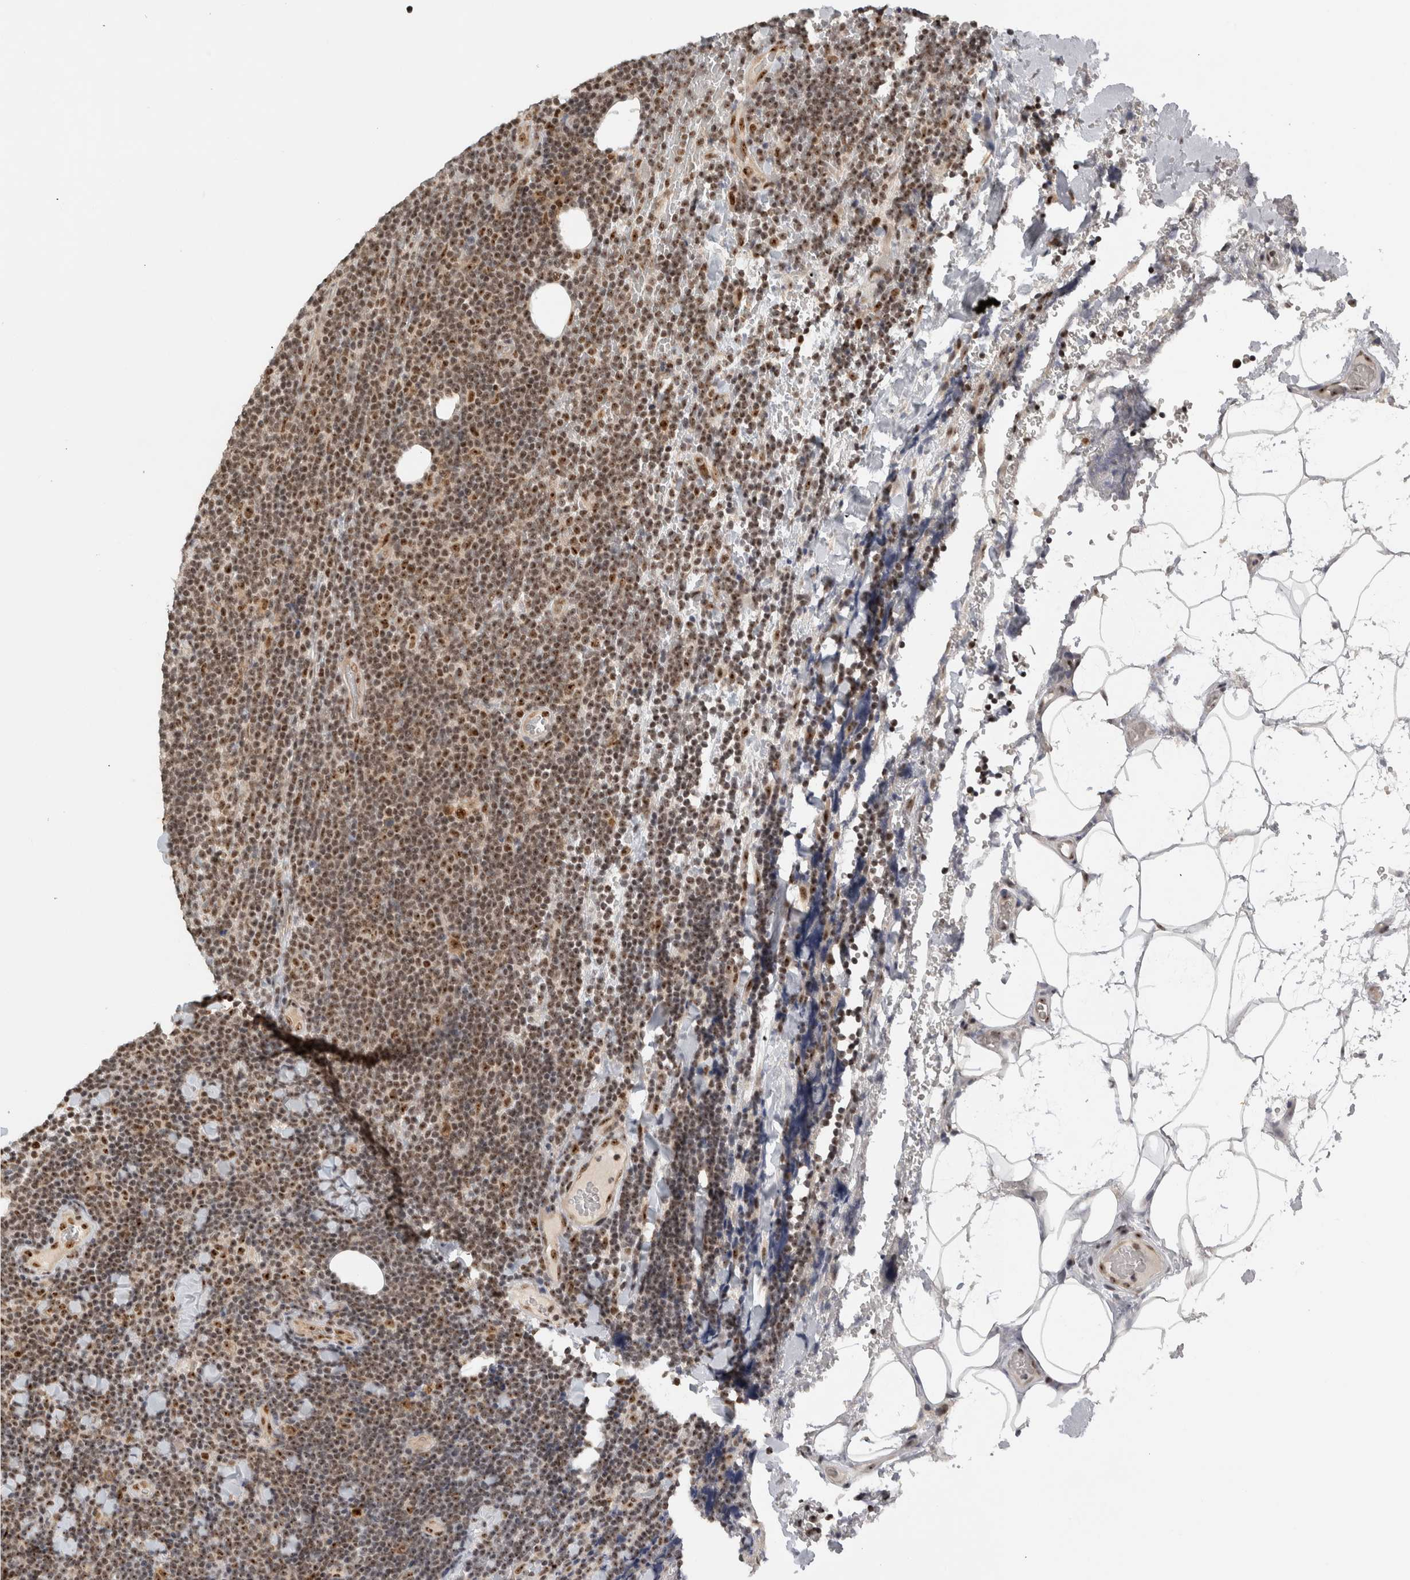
{"staining": {"intensity": "moderate", "quantity": ">75%", "location": "nuclear"}, "tissue": "lymphoma", "cell_type": "Tumor cells", "image_type": "cancer", "snomed": [{"axis": "morphology", "description": "Malignant lymphoma, non-Hodgkin's type, Low grade"}, {"axis": "topography", "description": "Lymph node"}], "caption": "Immunohistochemical staining of lymphoma shows medium levels of moderate nuclear expression in about >75% of tumor cells. The staining was performed using DAB (3,3'-diaminobenzidine), with brown indicating positive protein expression. Nuclei are stained blue with hematoxylin.", "gene": "EBNA1BP2", "patient": {"sex": "male", "age": 66}}